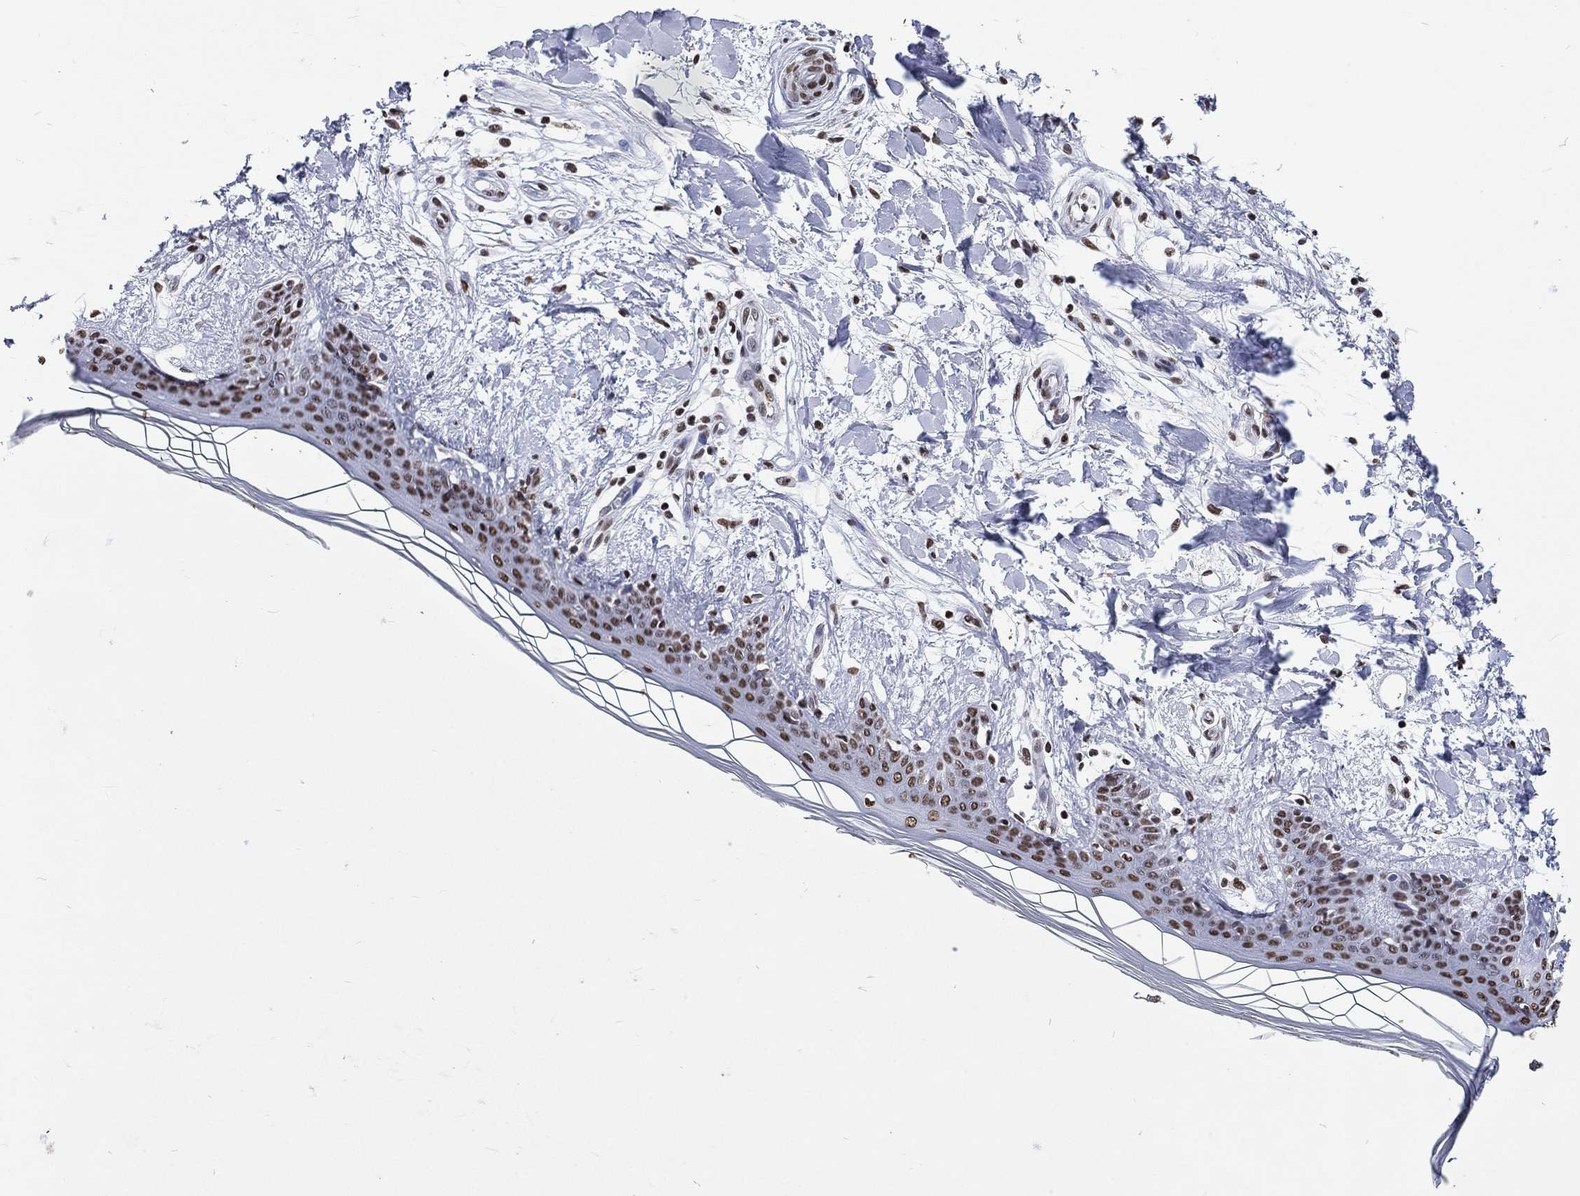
{"staining": {"intensity": "moderate", "quantity": "25%-75%", "location": "nuclear"}, "tissue": "skin", "cell_type": "Fibroblasts", "image_type": "normal", "snomed": [{"axis": "morphology", "description": "Normal tissue, NOS"}, {"axis": "morphology", "description": "Malignant melanoma, NOS"}, {"axis": "topography", "description": "Skin"}], "caption": "The histopathology image demonstrates a brown stain indicating the presence of a protein in the nuclear of fibroblasts in skin. (DAB = brown stain, brightfield microscopy at high magnification).", "gene": "RETREG2", "patient": {"sex": "female", "age": 34}}